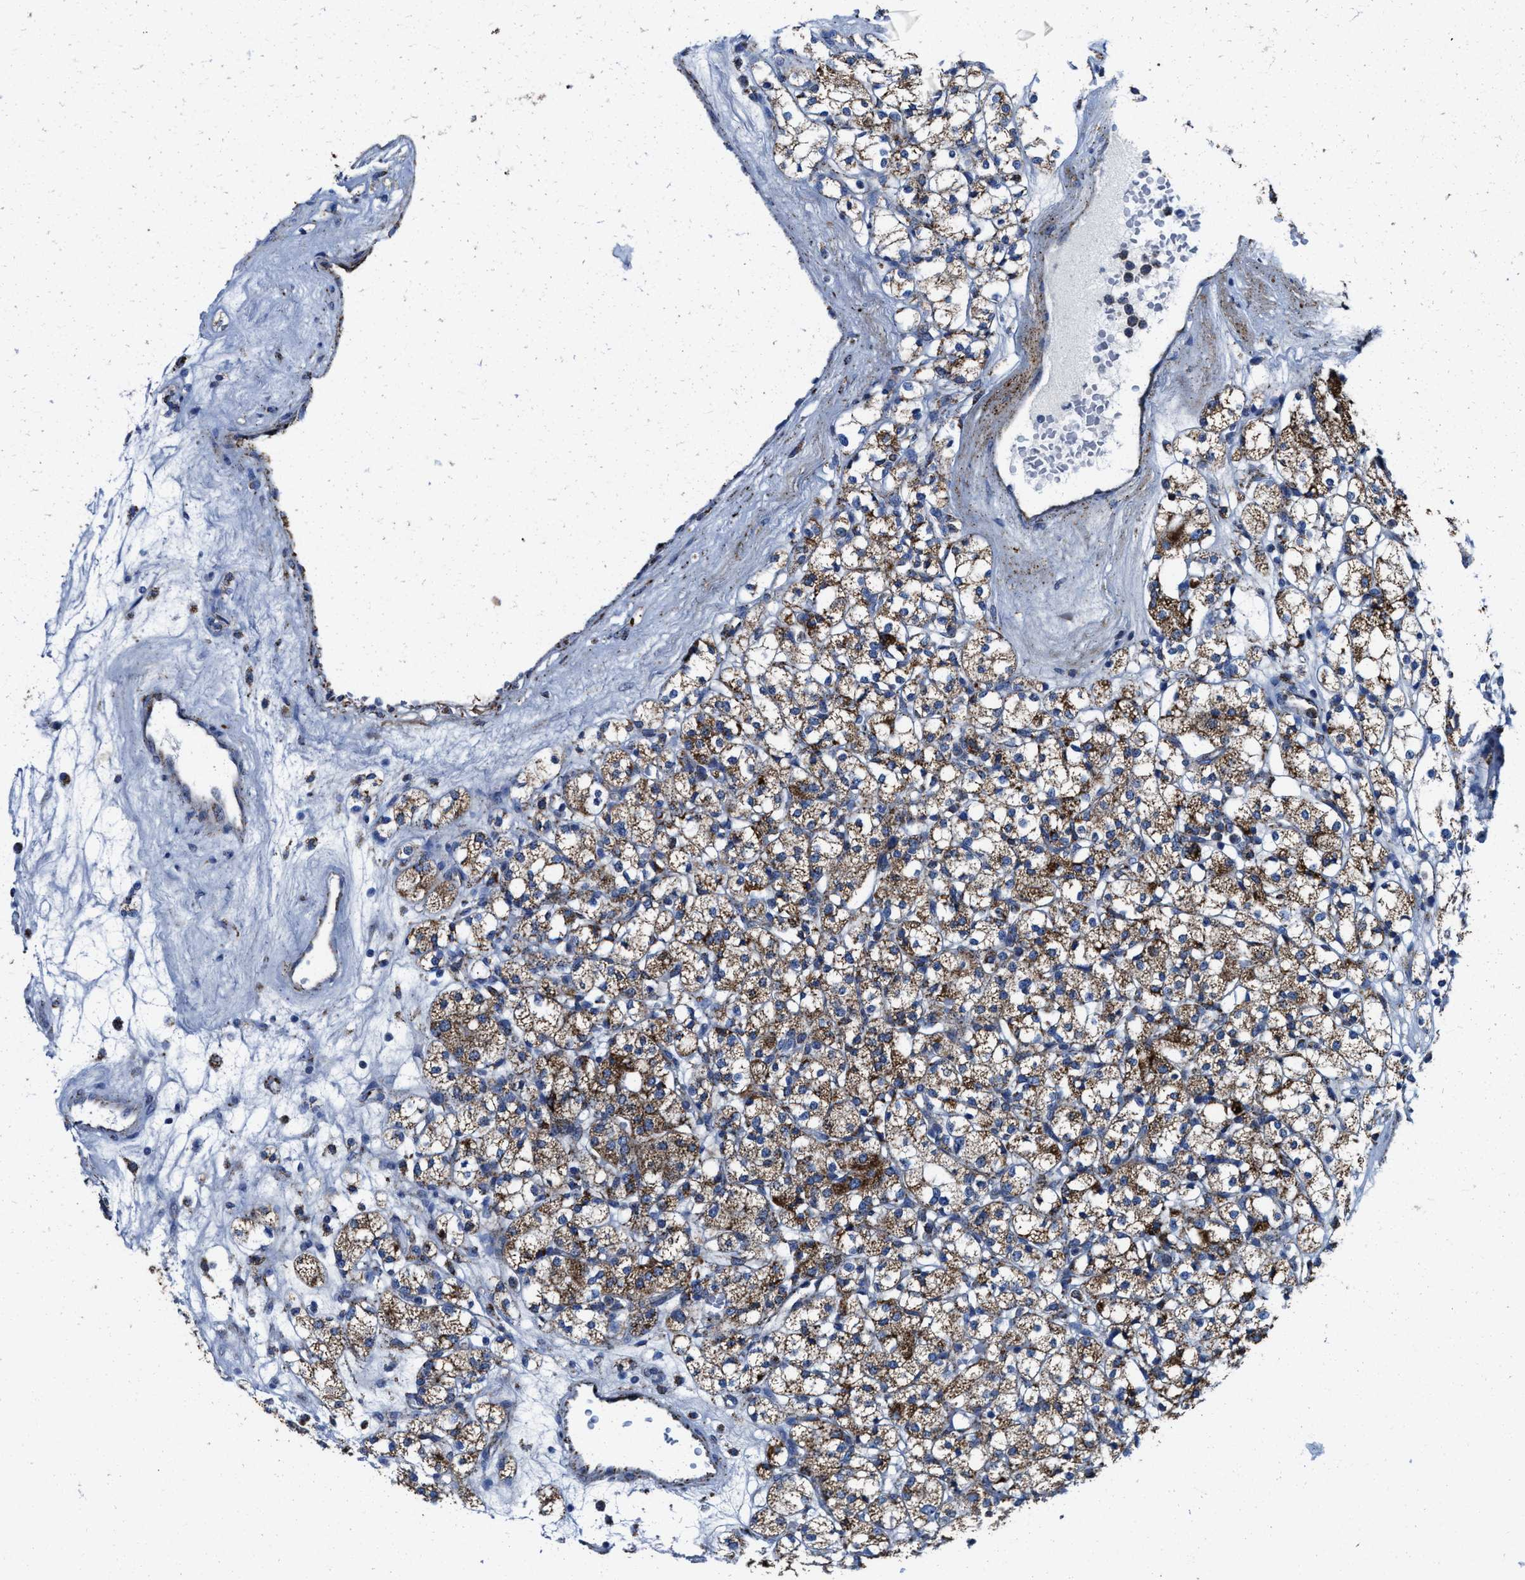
{"staining": {"intensity": "moderate", "quantity": ">75%", "location": "cytoplasmic/membranous"}, "tissue": "renal cancer", "cell_type": "Tumor cells", "image_type": "cancer", "snomed": [{"axis": "morphology", "description": "Adenocarcinoma, NOS"}, {"axis": "topography", "description": "Kidney"}], "caption": "Adenocarcinoma (renal) stained for a protein (brown) displays moderate cytoplasmic/membranous positive staining in approximately >75% of tumor cells.", "gene": "ALDH1B1", "patient": {"sex": "male", "age": 77}}